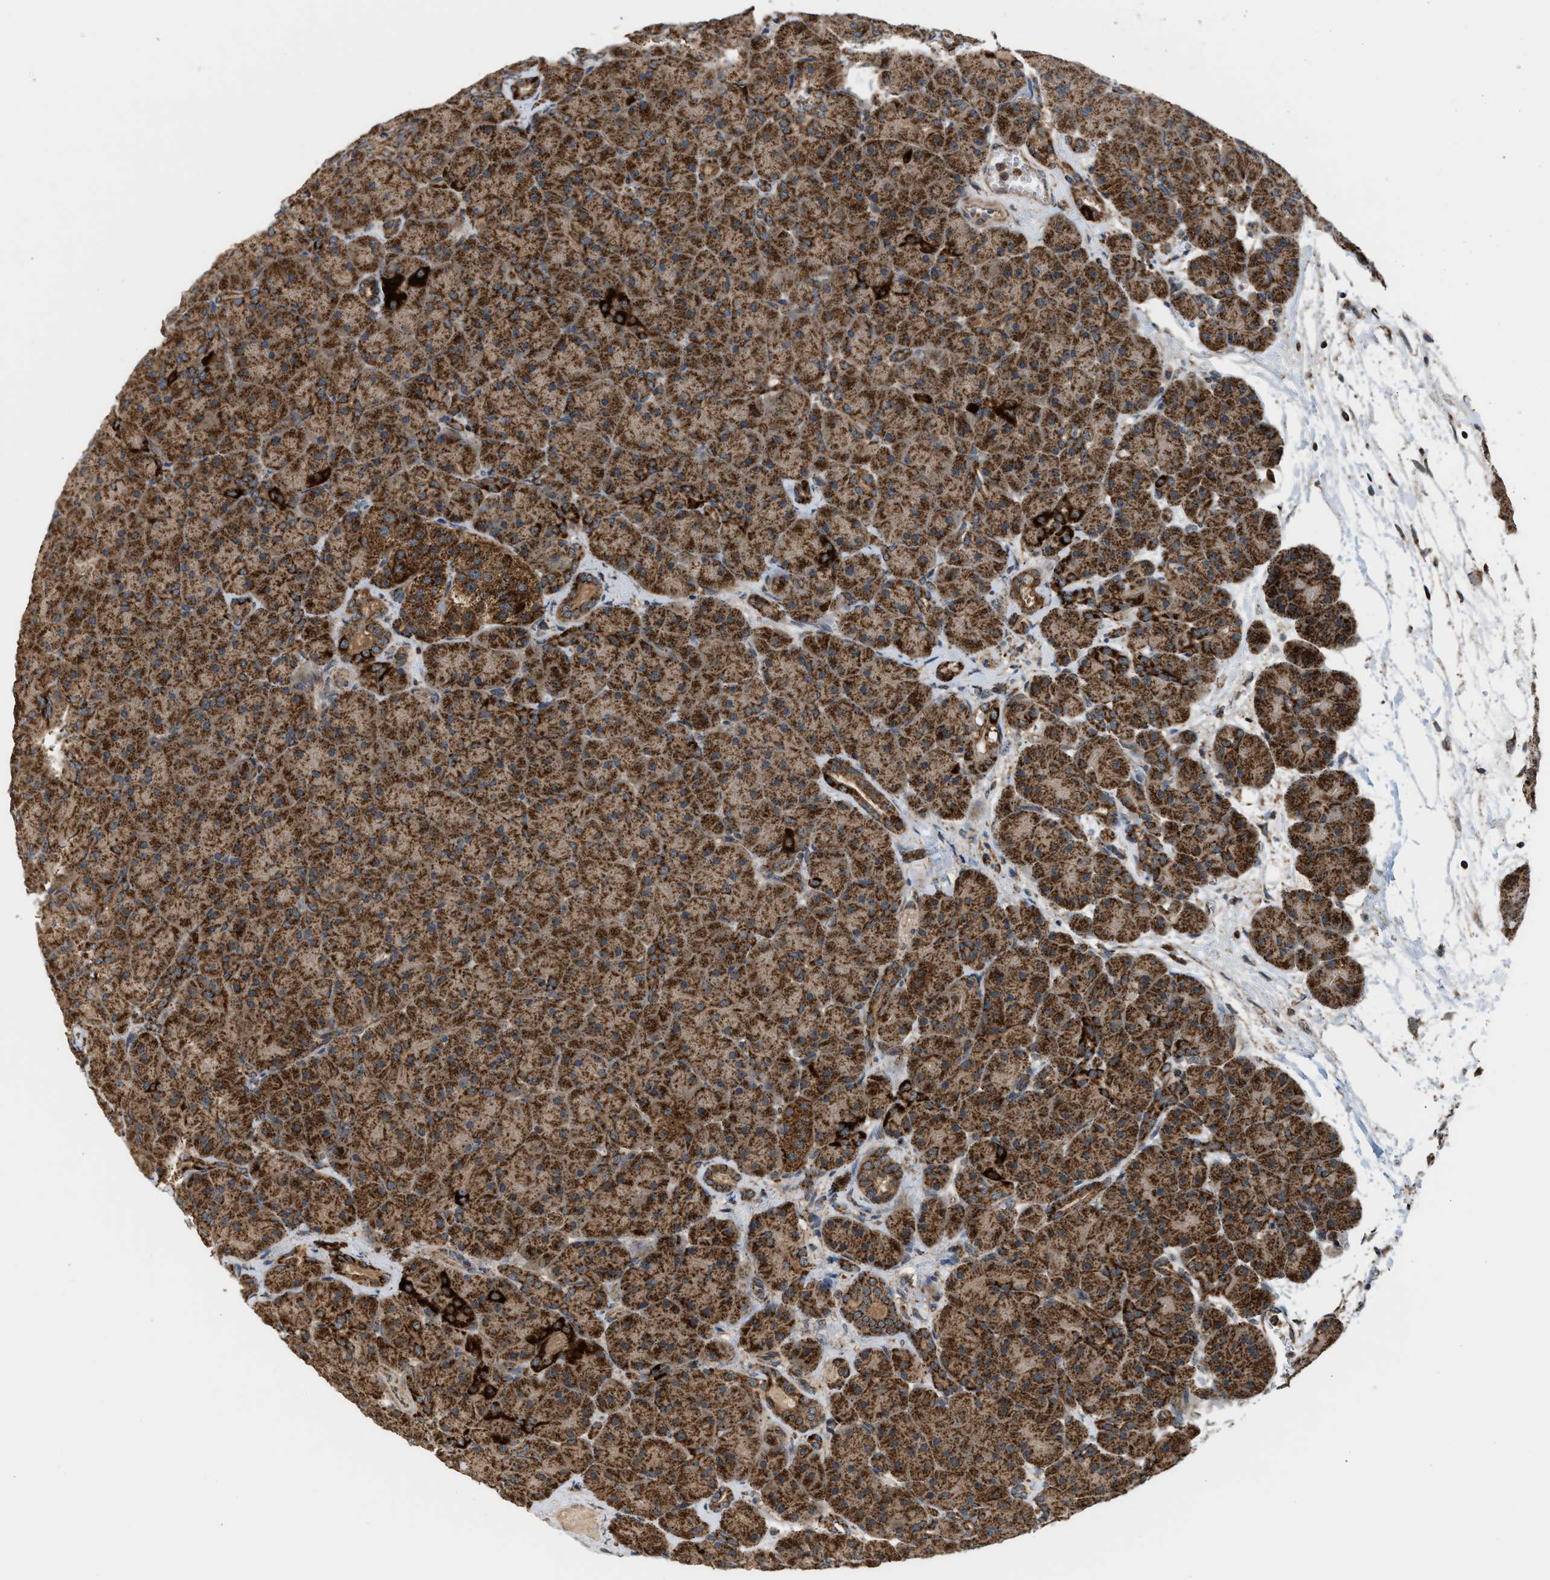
{"staining": {"intensity": "strong", "quantity": ">75%", "location": "cytoplasmic/membranous"}, "tissue": "pancreas", "cell_type": "Exocrine glandular cells", "image_type": "normal", "snomed": [{"axis": "morphology", "description": "Normal tissue, NOS"}, {"axis": "topography", "description": "Pancreas"}], "caption": "IHC (DAB (3,3'-diaminobenzidine)) staining of benign pancreas shows strong cytoplasmic/membranous protein expression in approximately >75% of exocrine glandular cells.", "gene": "SGSM2", "patient": {"sex": "male", "age": 66}}